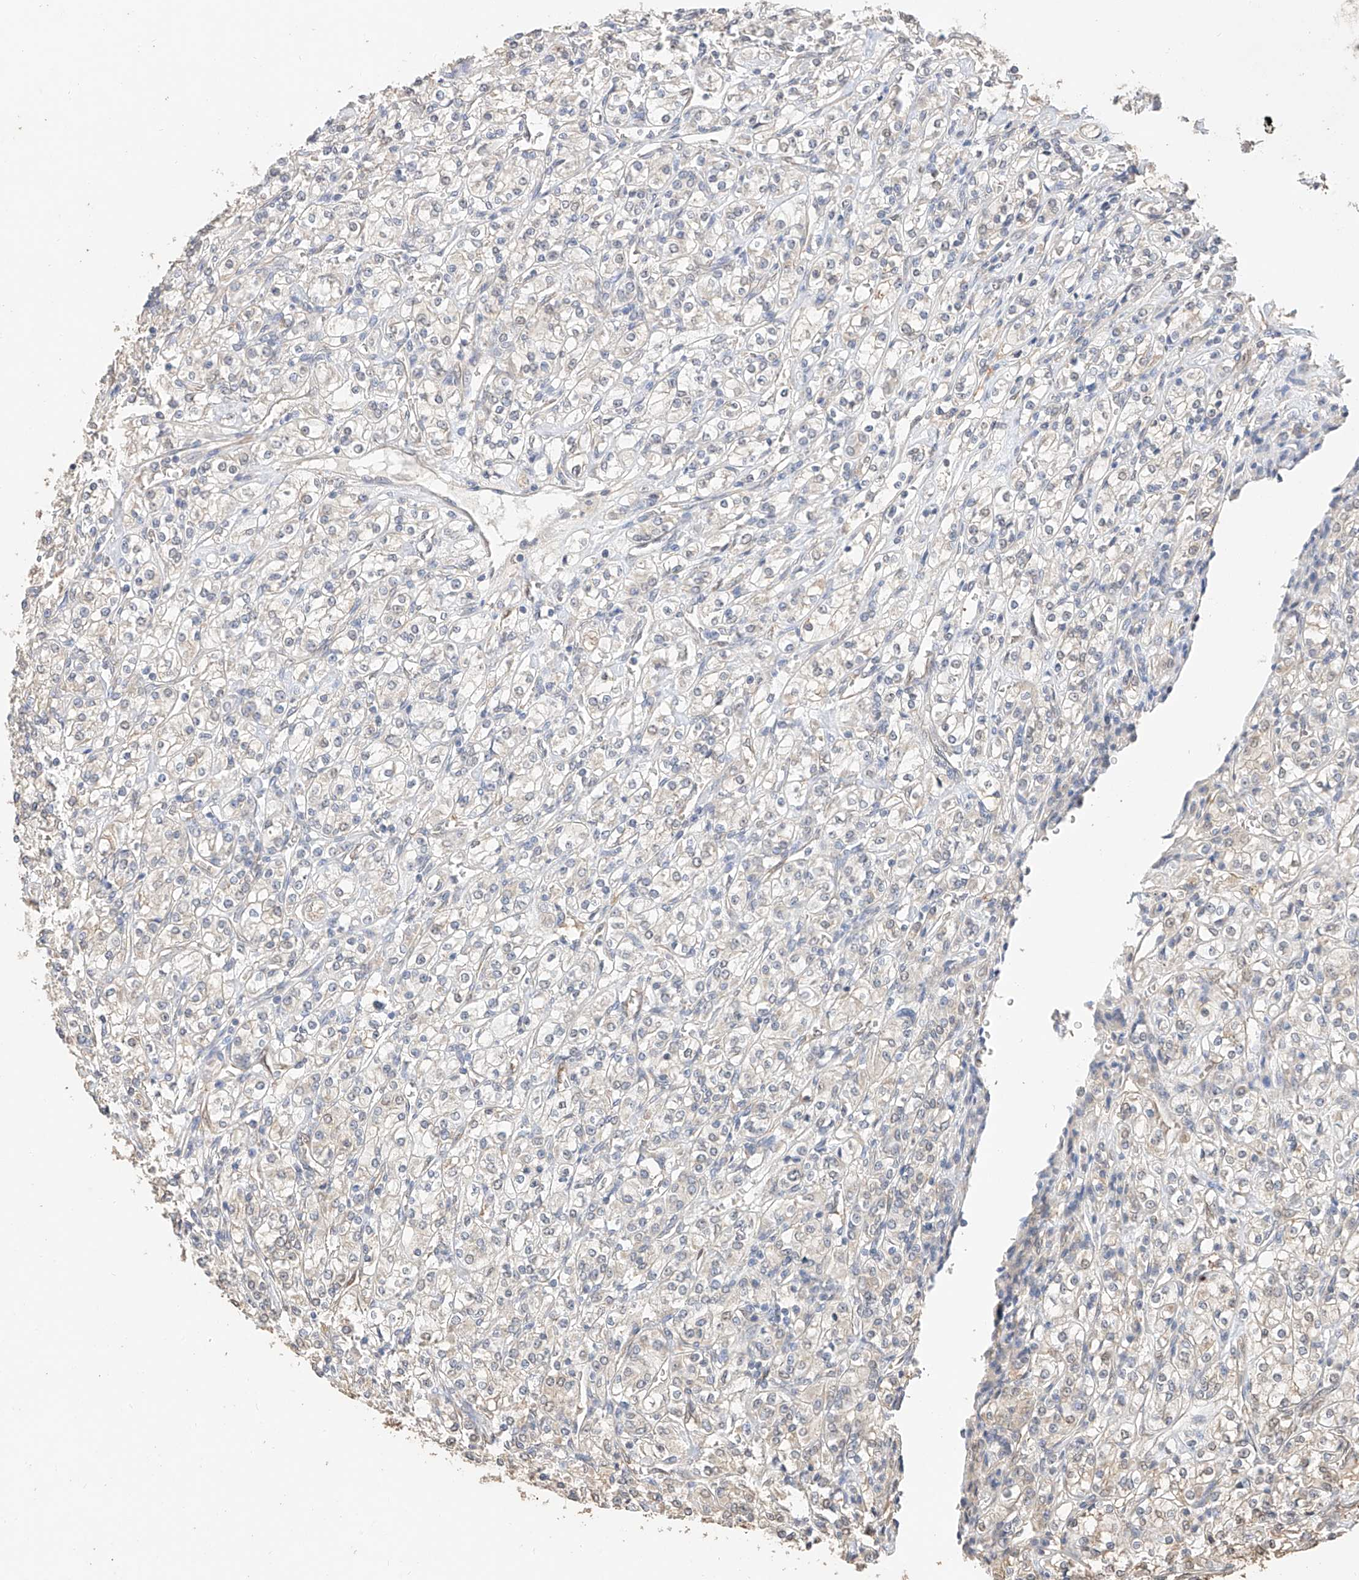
{"staining": {"intensity": "weak", "quantity": "<25%", "location": "cytoplasmic/membranous"}, "tissue": "renal cancer", "cell_type": "Tumor cells", "image_type": "cancer", "snomed": [{"axis": "morphology", "description": "Adenocarcinoma, NOS"}, {"axis": "topography", "description": "Kidney"}], "caption": "Renal adenocarcinoma was stained to show a protein in brown. There is no significant positivity in tumor cells. (Stains: DAB immunohistochemistry (IHC) with hematoxylin counter stain, Microscopy: brightfield microscopy at high magnification).", "gene": "IL22RA2", "patient": {"sex": "male", "age": 77}}